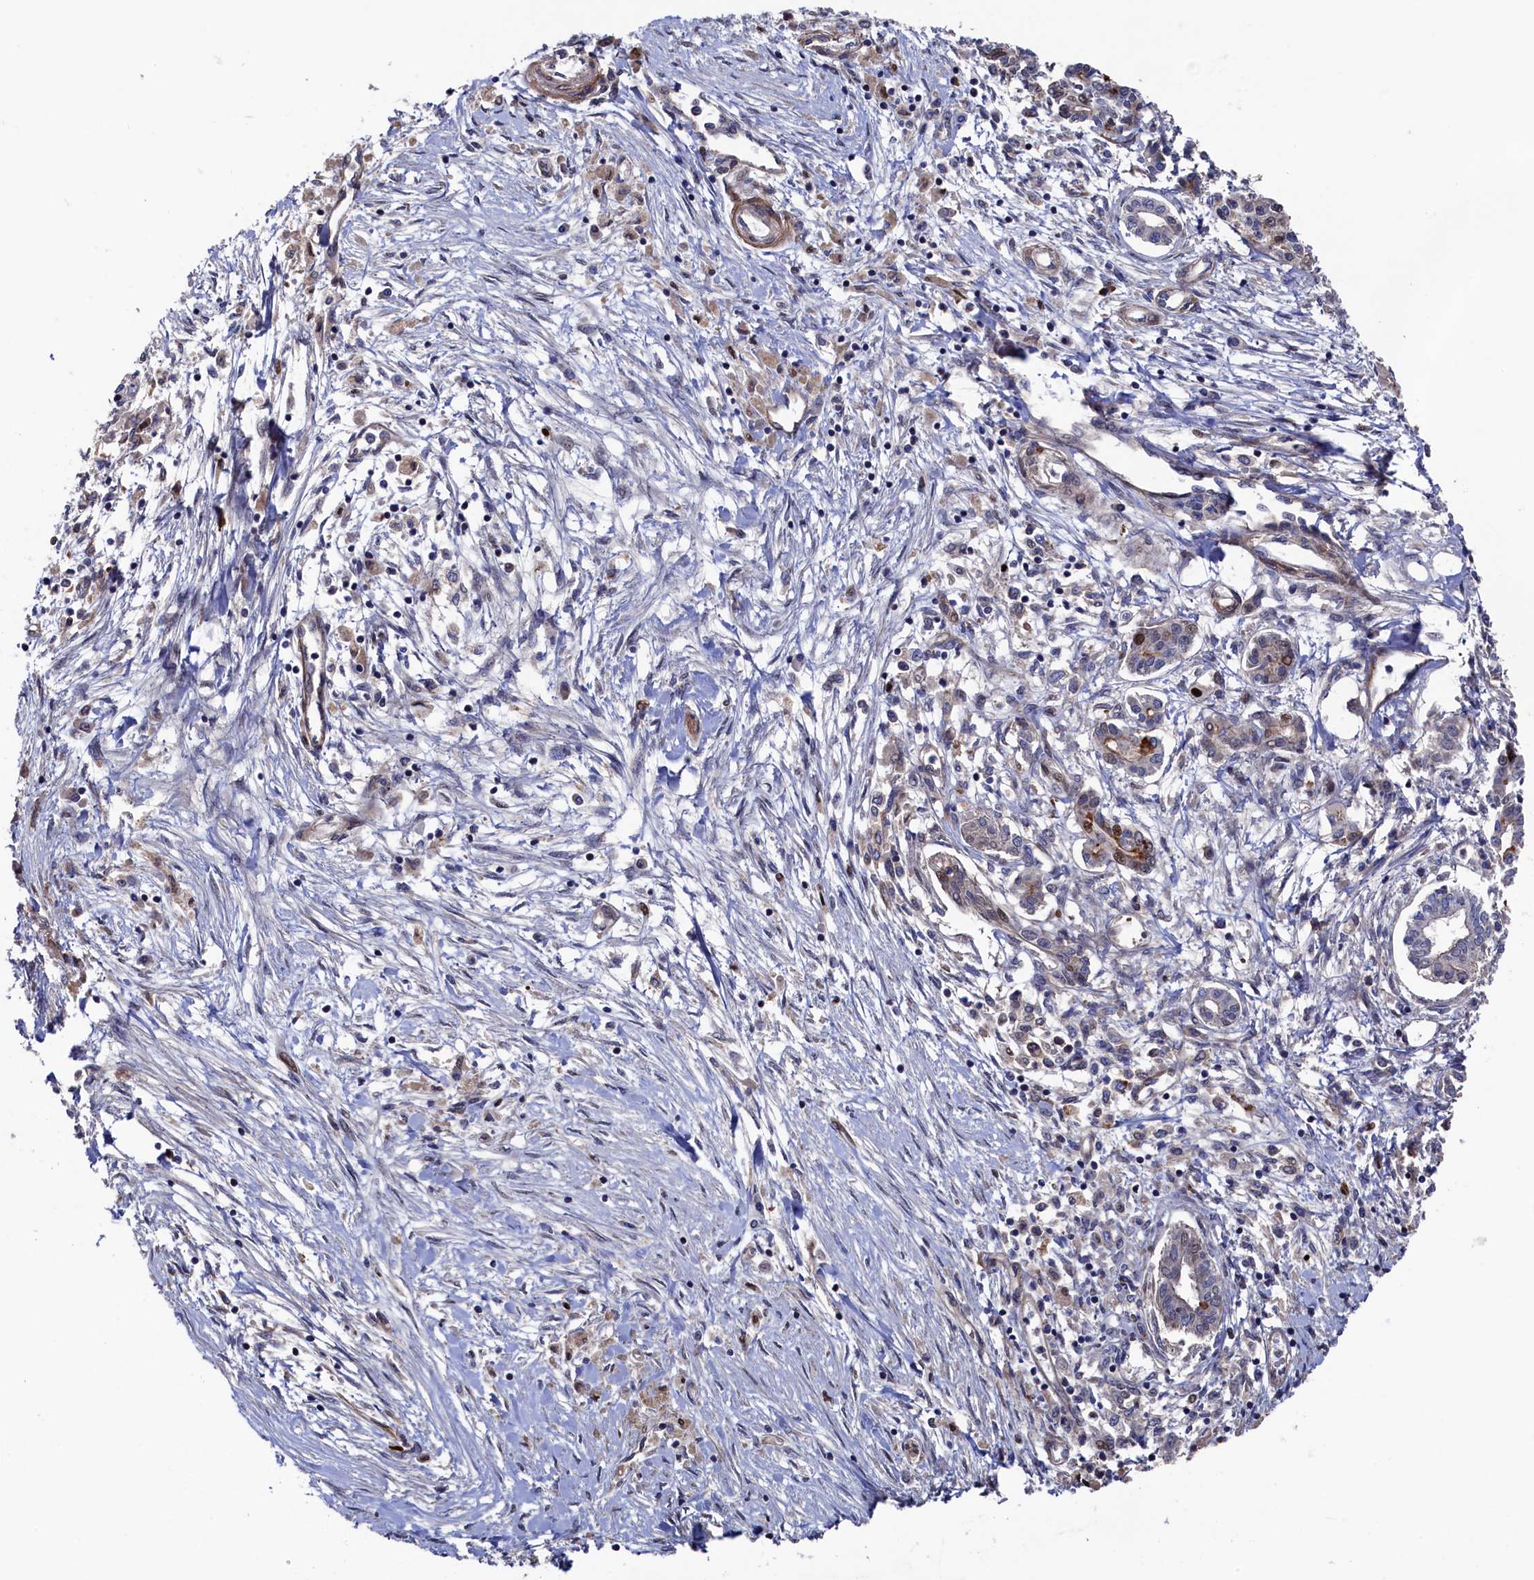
{"staining": {"intensity": "moderate", "quantity": "<25%", "location": "nuclear"}, "tissue": "pancreatic cancer", "cell_type": "Tumor cells", "image_type": "cancer", "snomed": [{"axis": "morphology", "description": "Adenocarcinoma, NOS"}, {"axis": "topography", "description": "Pancreas"}], "caption": "Tumor cells display low levels of moderate nuclear staining in approximately <25% of cells in pancreatic cancer.", "gene": "ZNF891", "patient": {"sex": "female", "age": 50}}